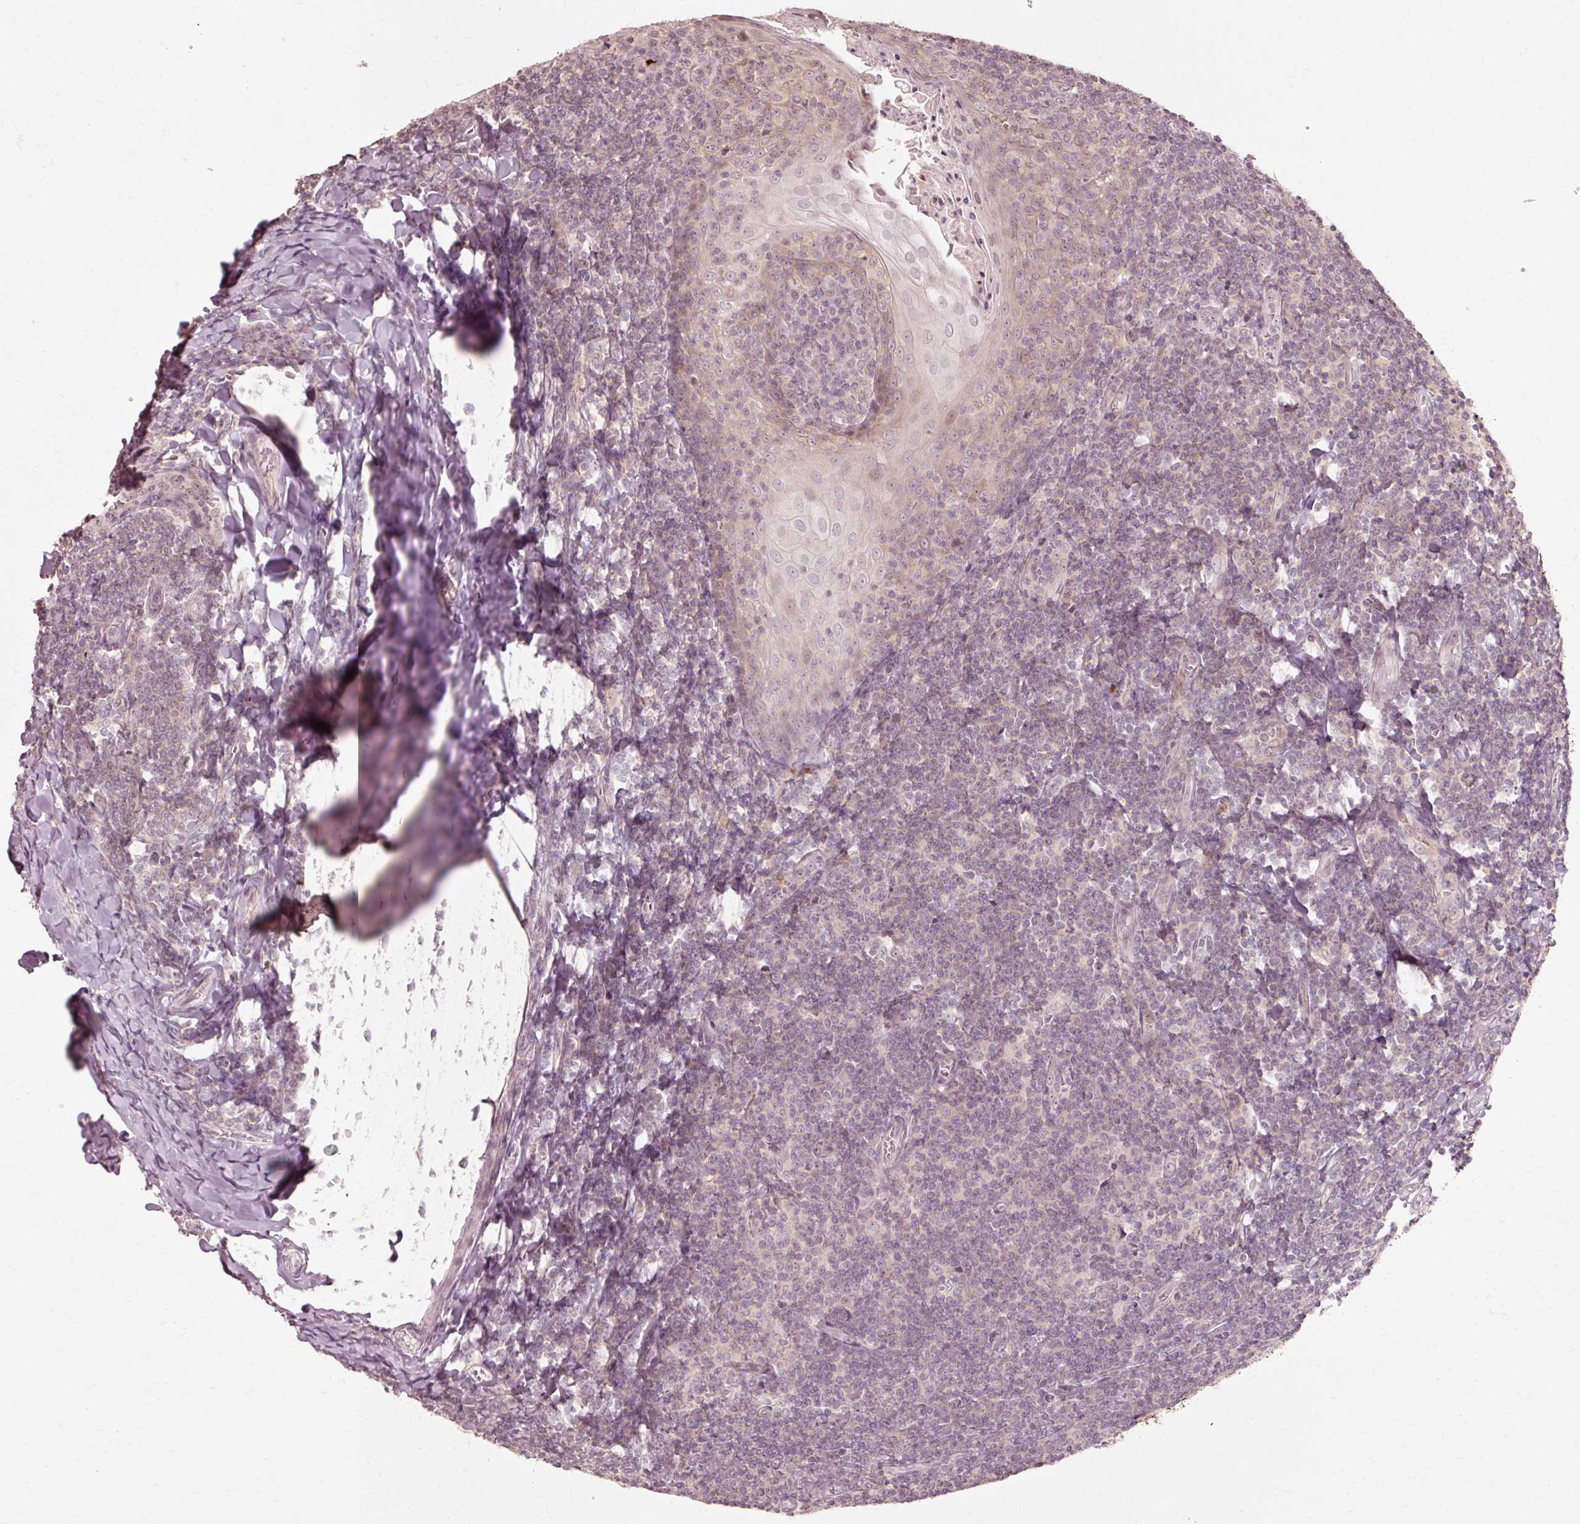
{"staining": {"intensity": "weak", "quantity": "<25%", "location": "cytoplasmic/membranous"}, "tissue": "tonsil", "cell_type": "Germinal center cells", "image_type": "normal", "snomed": [{"axis": "morphology", "description": "Normal tissue, NOS"}, {"axis": "topography", "description": "Tonsil"}], "caption": "Protein analysis of unremarkable tonsil demonstrates no significant staining in germinal center cells.", "gene": "RGPD5", "patient": {"sex": "male", "age": 27}}